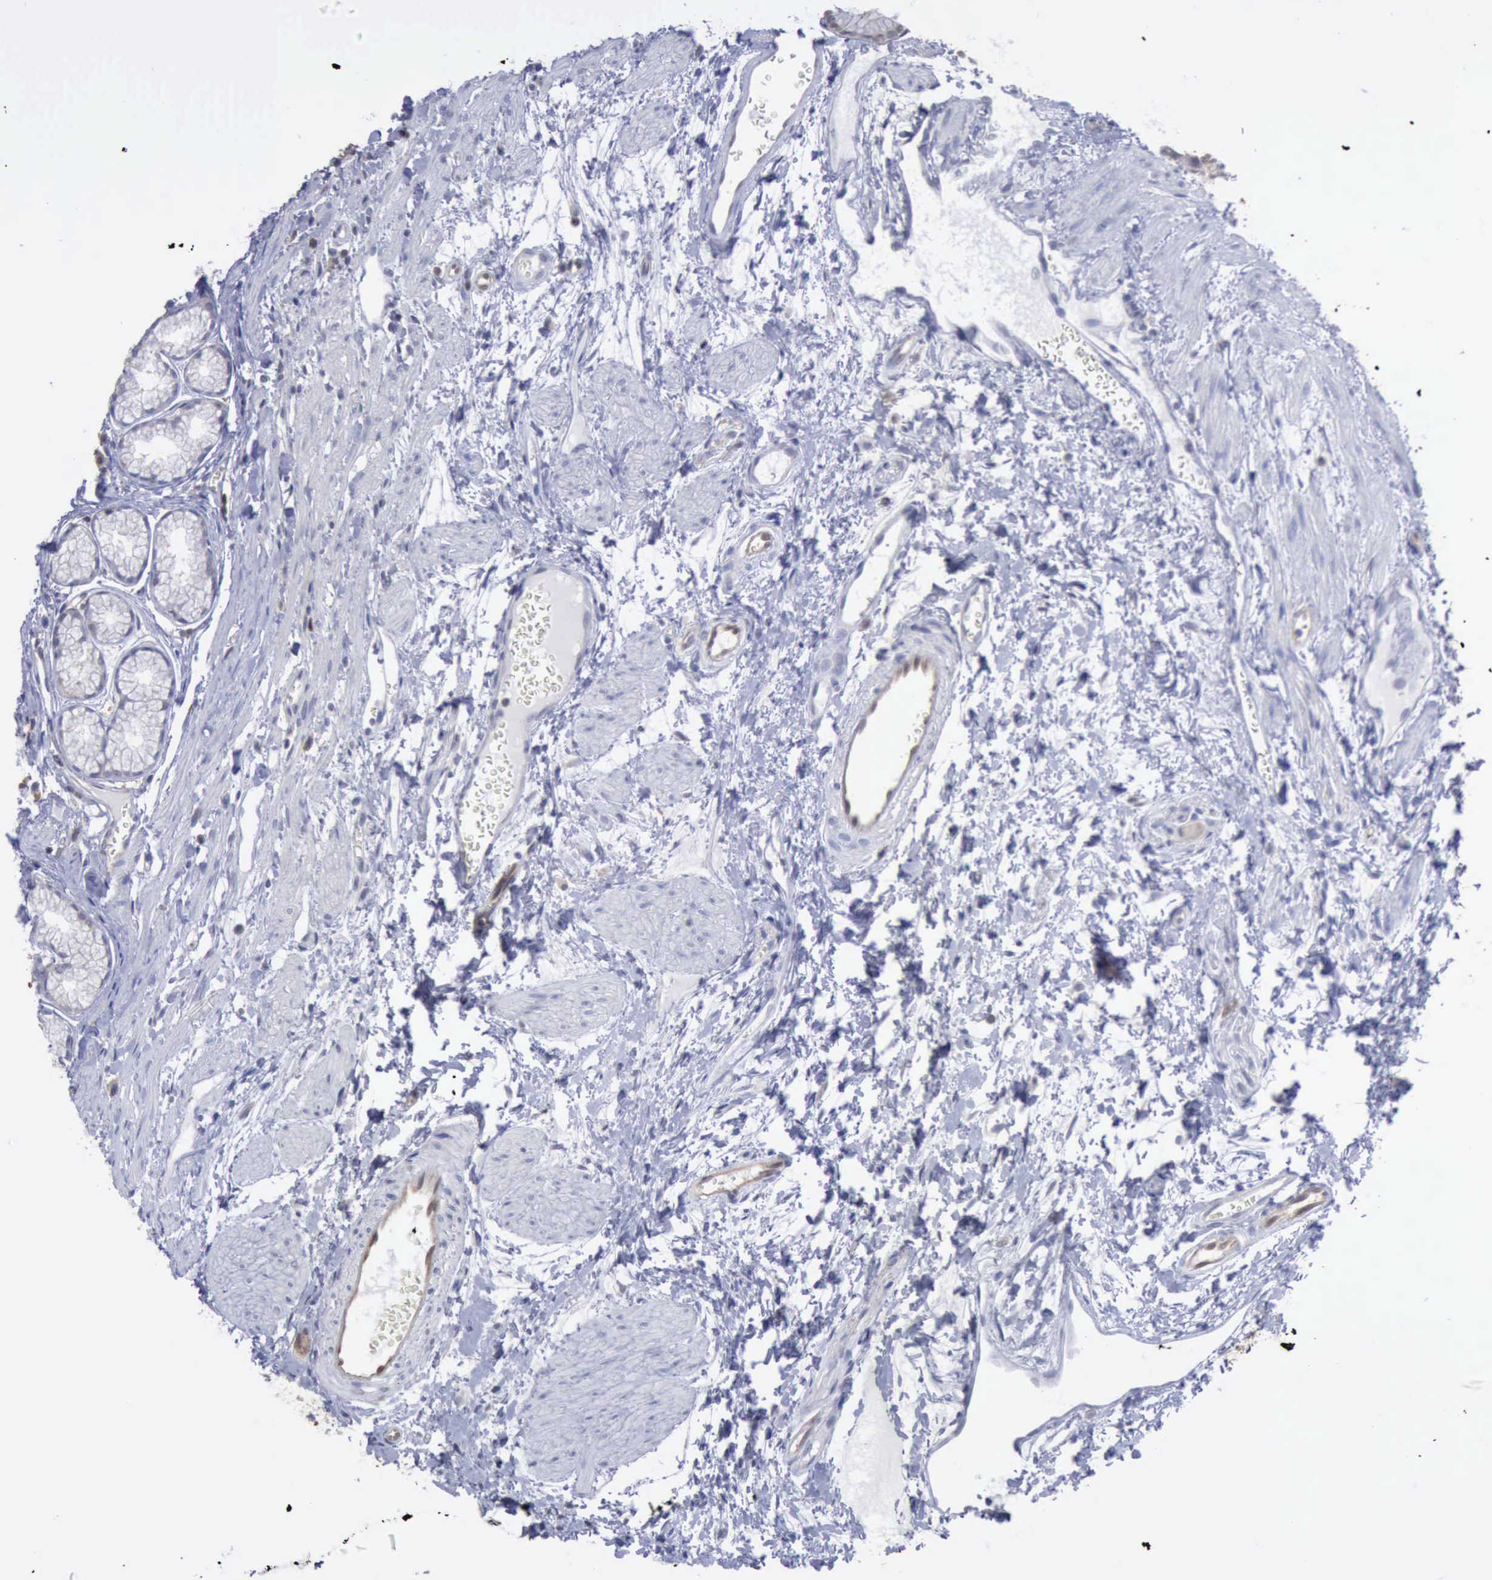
{"staining": {"intensity": "negative", "quantity": "none", "location": "none"}, "tissue": "stomach", "cell_type": "Glandular cells", "image_type": "normal", "snomed": [{"axis": "morphology", "description": "Normal tissue, NOS"}, {"axis": "topography", "description": "Stomach"}], "caption": "This is a histopathology image of immunohistochemistry staining of benign stomach, which shows no positivity in glandular cells.", "gene": "STAT1", "patient": {"sex": "male", "age": 42}}